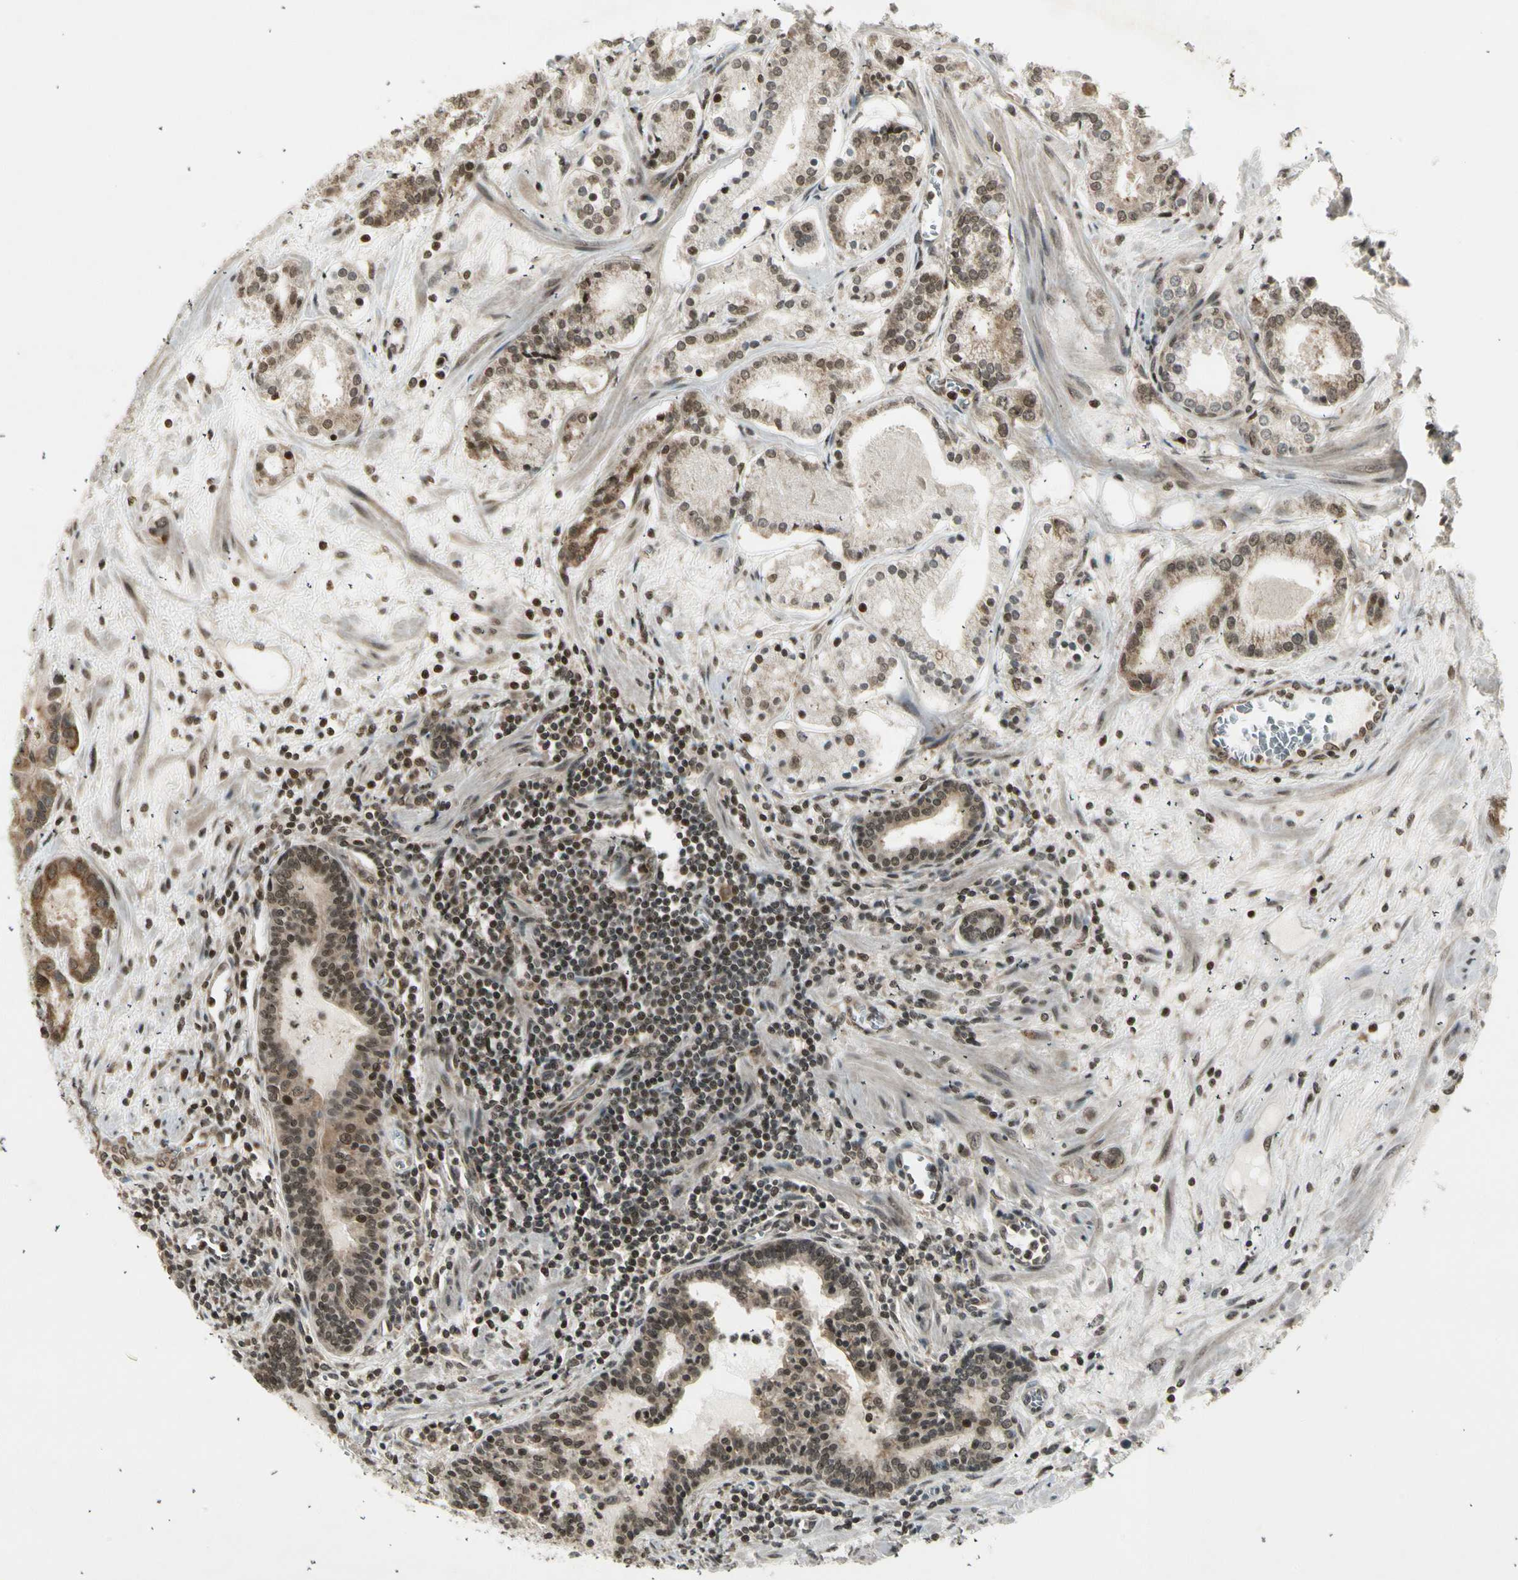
{"staining": {"intensity": "moderate", "quantity": "25%-75%", "location": "cytoplasmic/membranous"}, "tissue": "prostate cancer", "cell_type": "Tumor cells", "image_type": "cancer", "snomed": [{"axis": "morphology", "description": "Adenocarcinoma, Low grade"}, {"axis": "topography", "description": "Prostate"}], "caption": "The image exhibits immunohistochemical staining of prostate adenocarcinoma (low-grade). There is moderate cytoplasmic/membranous staining is present in about 25%-75% of tumor cells. (brown staining indicates protein expression, while blue staining denotes nuclei).", "gene": "SMN2", "patient": {"sex": "male", "age": 59}}